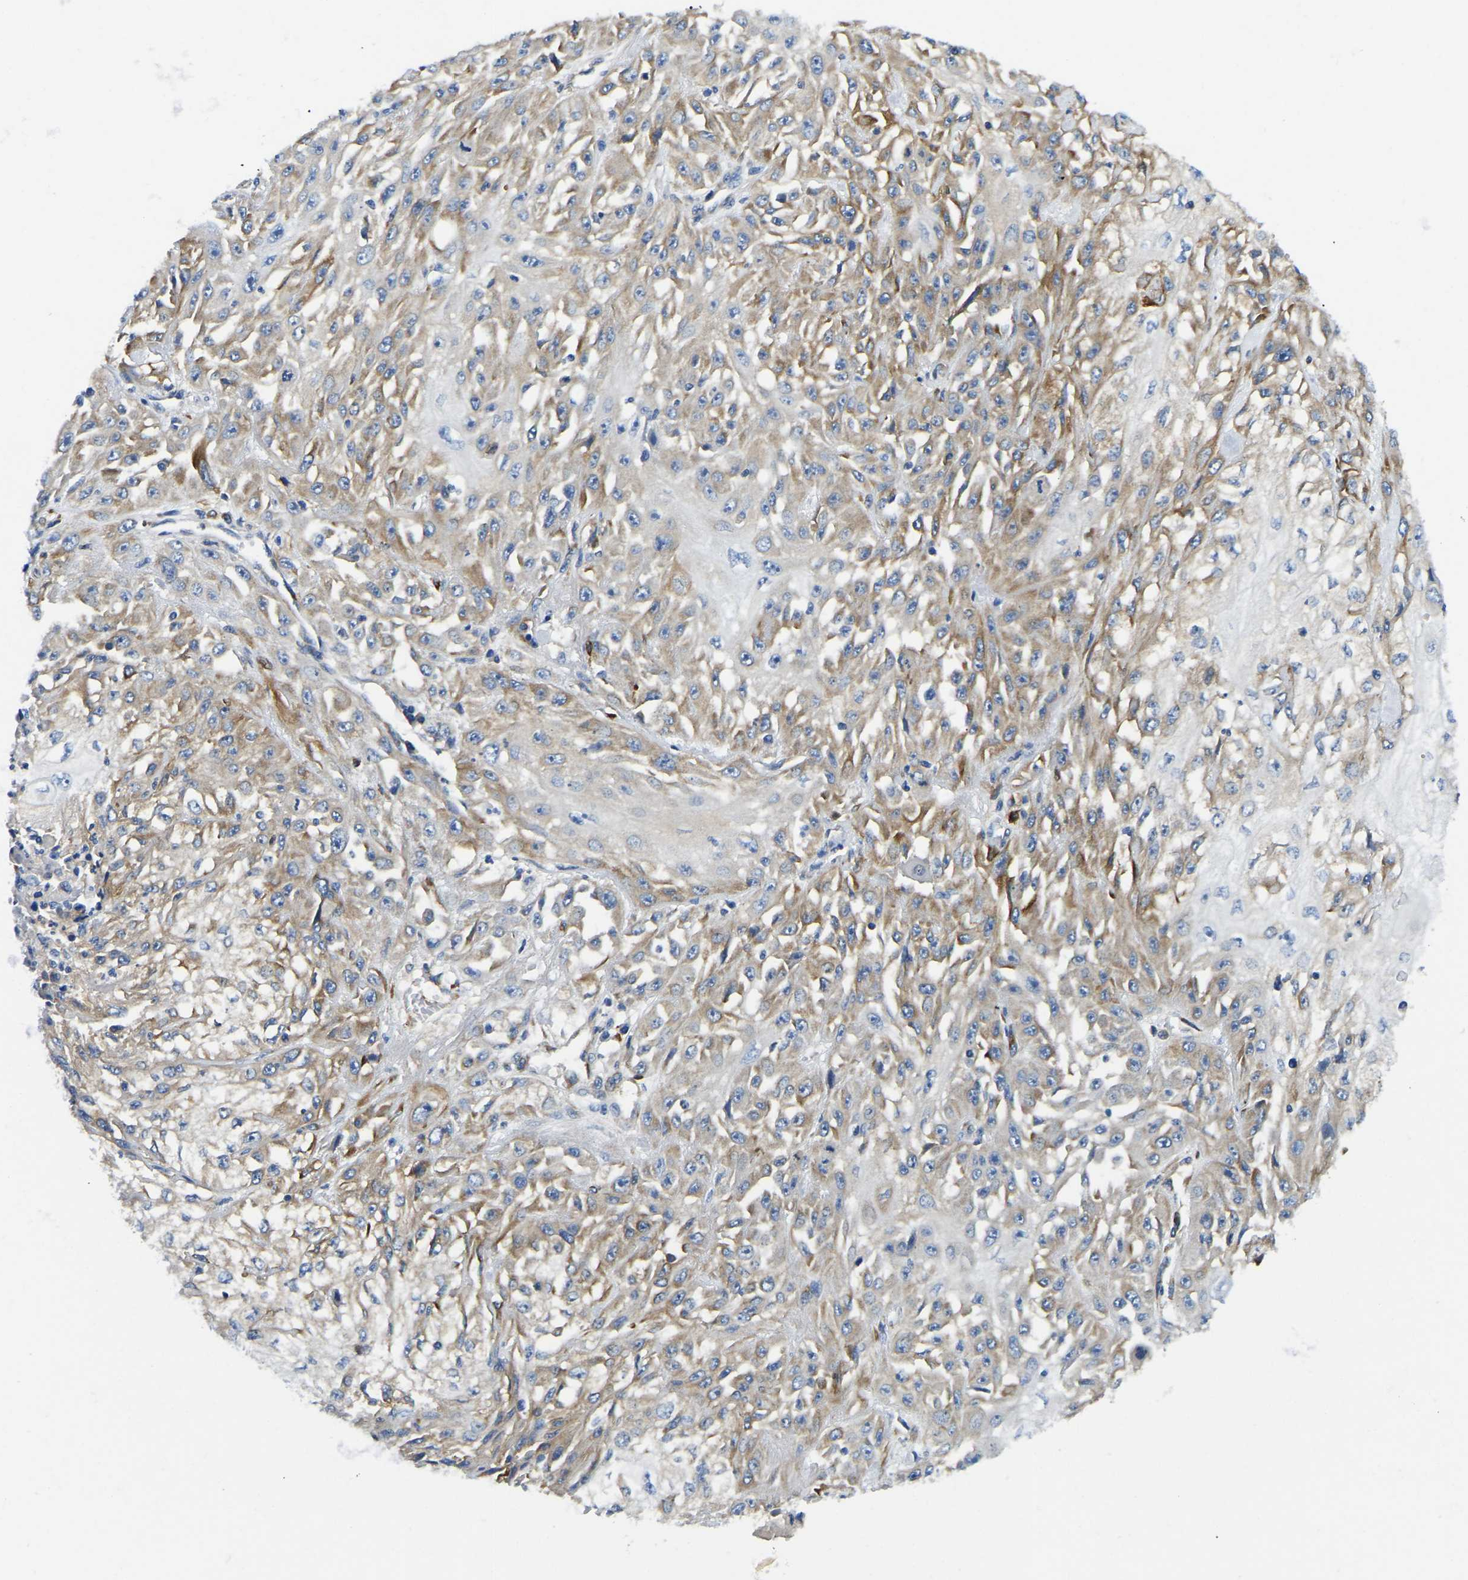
{"staining": {"intensity": "moderate", "quantity": ">75%", "location": "cytoplasmic/membranous"}, "tissue": "skin cancer", "cell_type": "Tumor cells", "image_type": "cancer", "snomed": [{"axis": "morphology", "description": "Squamous cell carcinoma, NOS"}, {"axis": "morphology", "description": "Squamous cell carcinoma, metastatic, NOS"}, {"axis": "topography", "description": "Skin"}, {"axis": "topography", "description": "Lymph node"}], "caption": "Immunohistochemical staining of skin cancer exhibits moderate cytoplasmic/membranous protein expression in about >75% of tumor cells.", "gene": "DUSP8", "patient": {"sex": "male", "age": 75}}